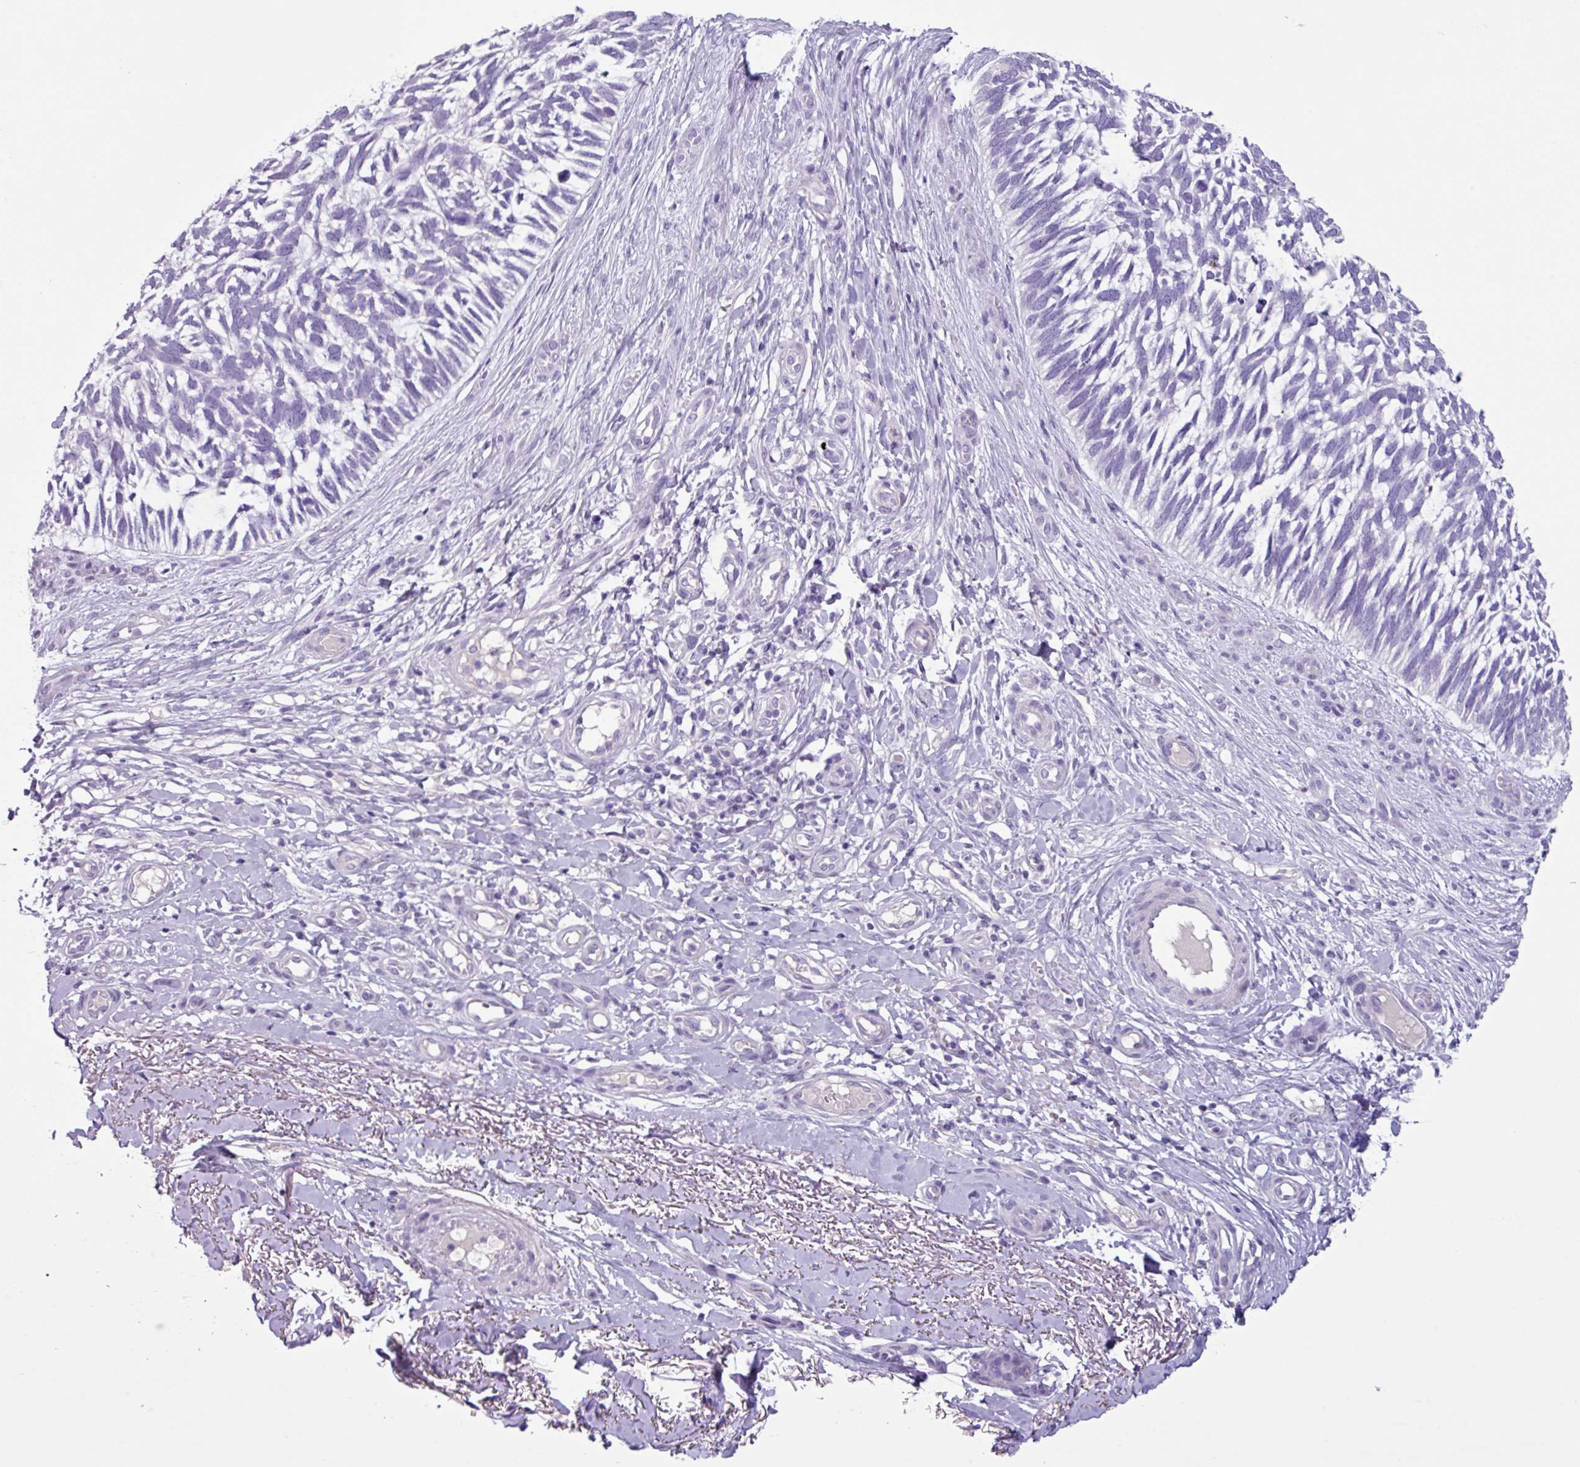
{"staining": {"intensity": "negative", "quantity": "none", "location": "none"}, "tissue": "skin cancer", "cell_type": "Tumor cells", "image_type": "cancer", "snomed": [{"axis": "morphology", "description": "Basal cell carcinoma"}, {"axis": "topography", "description": "Skin"}], "caption": "Skin cancer (basal cell carcinoma) was stained to show a protein in brown. There is no significant positivity in tumor cells.", "gene": "CYSTM1", "patient": {"sex": "male", "age": 88}}